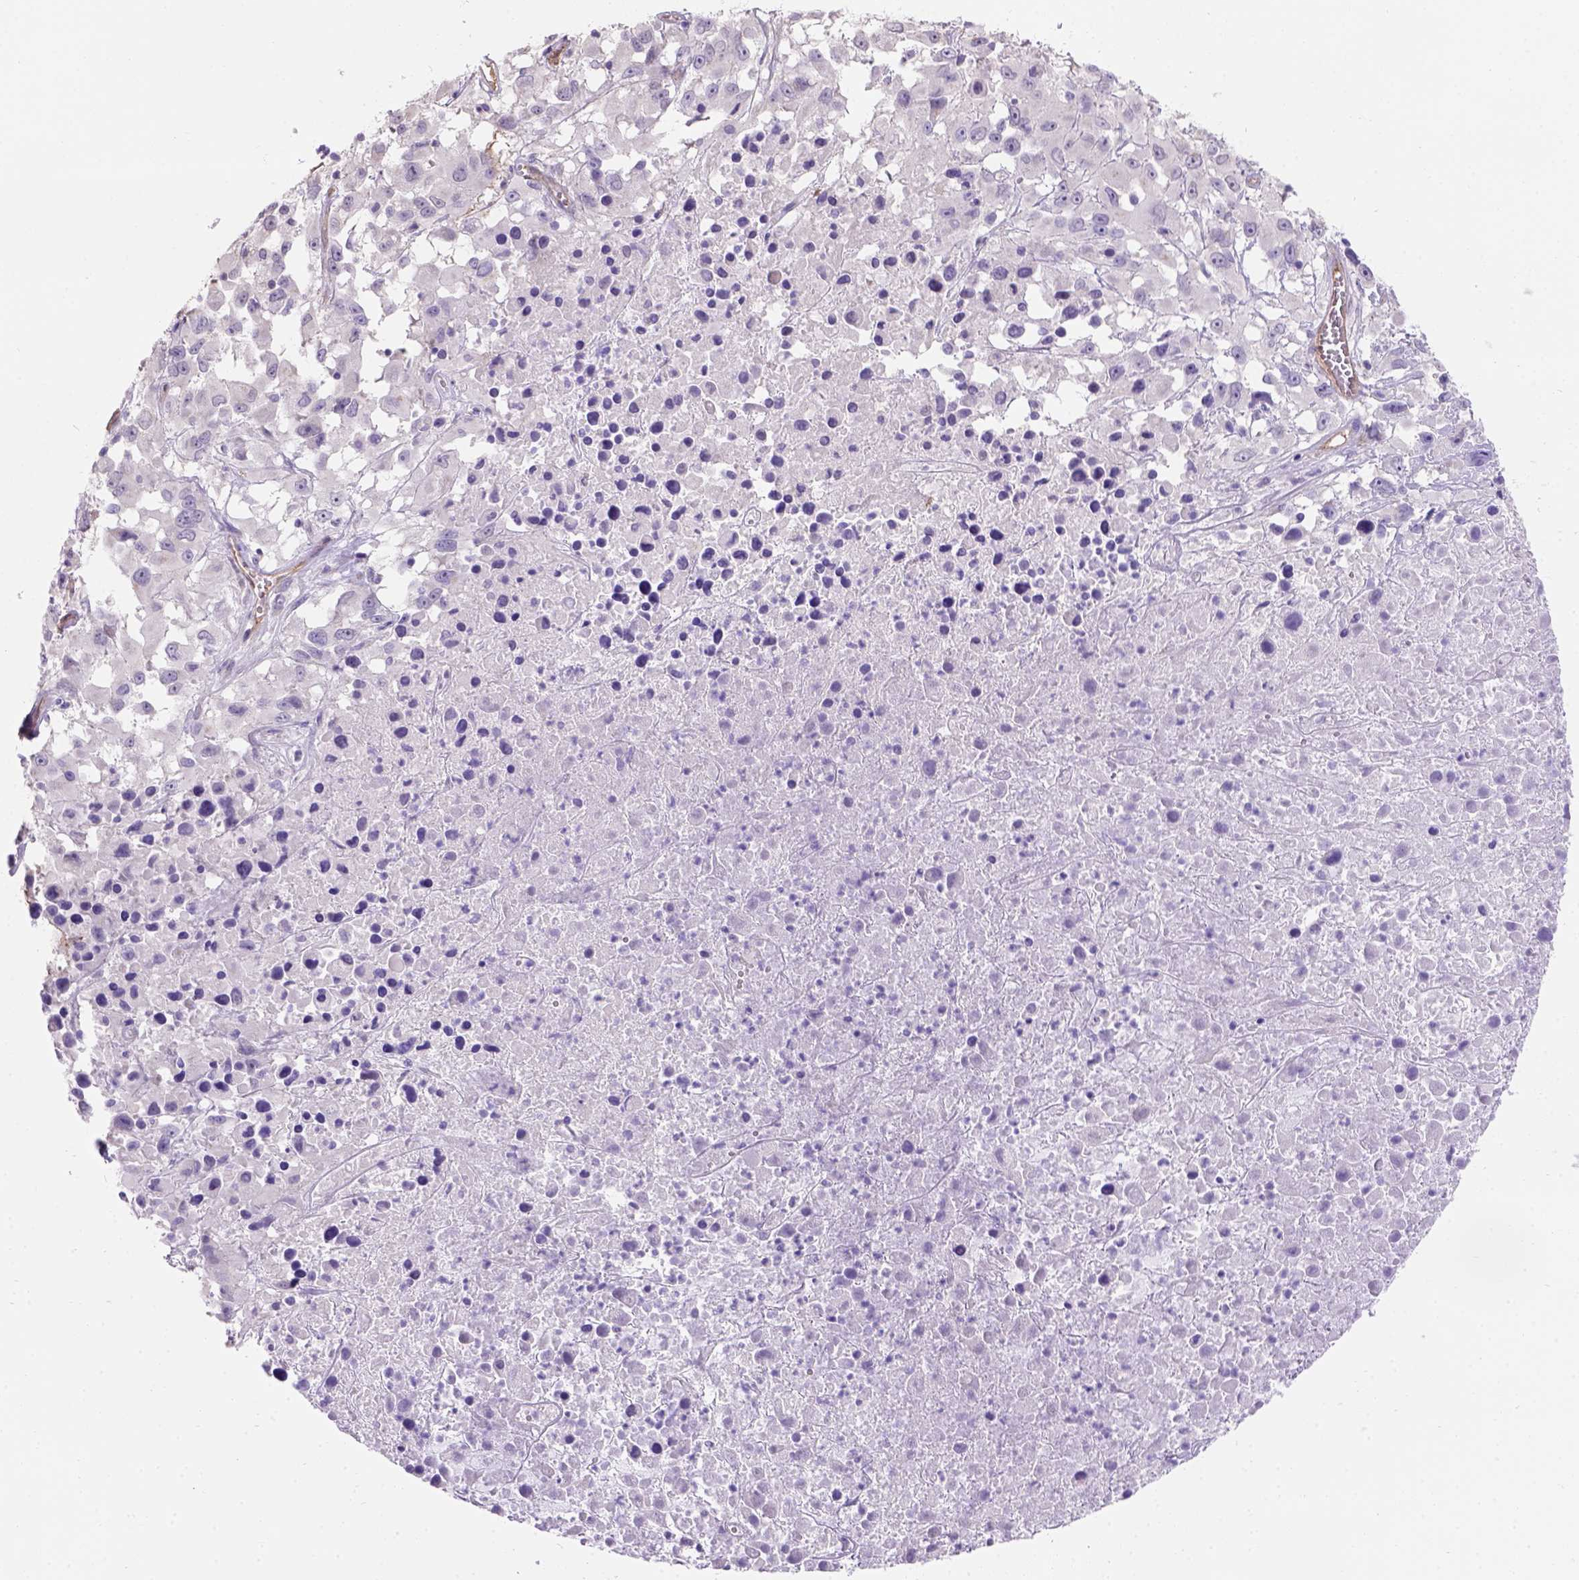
{"staining": {"intensity": "negative", "quantity": "none", "location": "none"}, "tissue": "melanoma", "cell_type": "Tumor cells", "image_type": "cancer", "snomed": [{"axis": "morphology", "description": "Malignant melanoma, Metastatic site"}, {"axis": "topography", "description": "Soft tissue"}], "caption": "Immunohistochemistry (IHC) histopathology image of human malignant melanoma (metastatic site) stained for a protein (brown), which exhibits no positivity in tumor cells.", "gene": "PHF7", "patient": {"sex": "male", "age": 50}}